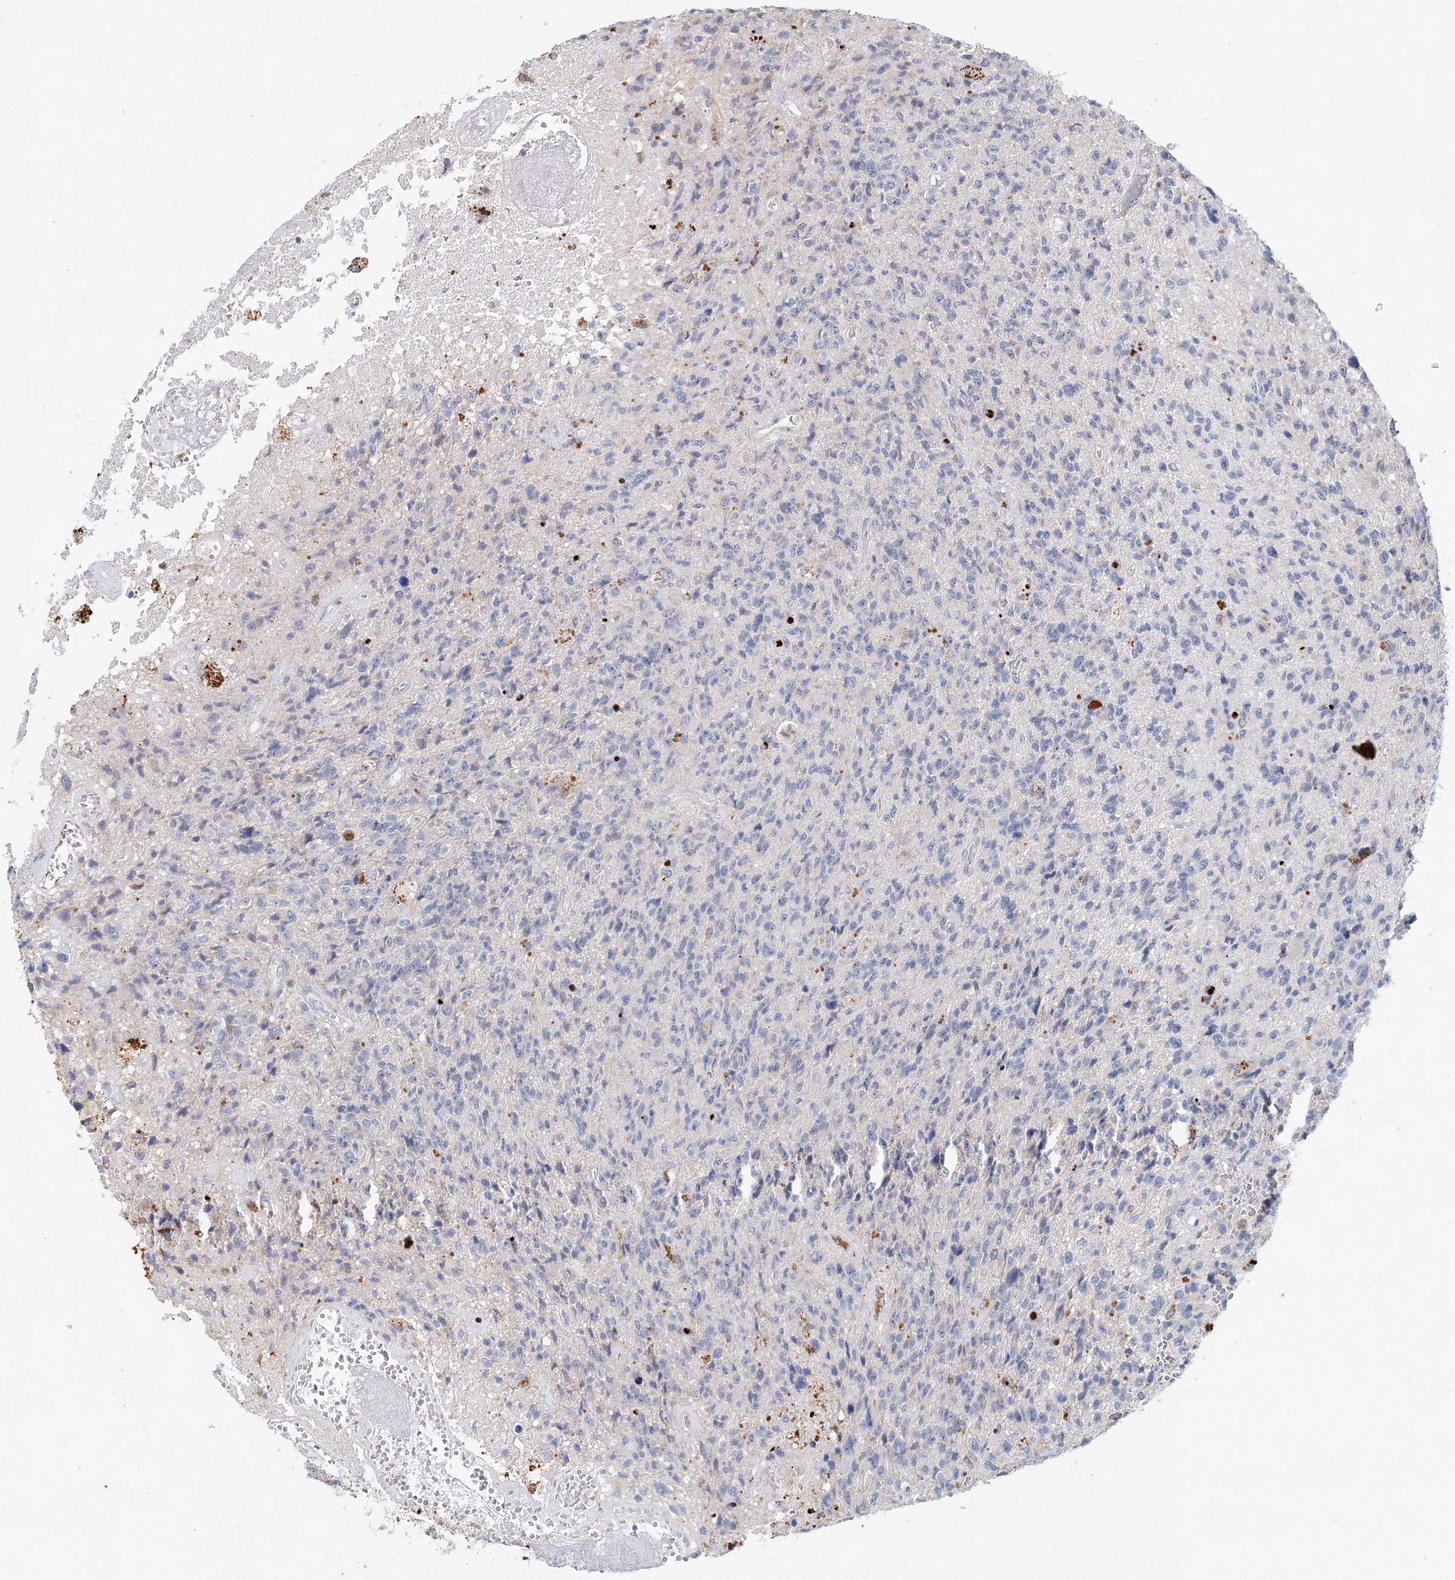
{"staining": {"intensity": "negative", "quantity": "none", "location": "none"}, "tissue": "glioma", "cell_type": "Tumor cells", "image_type": "cancer", "snomed": [{"axis": "morphology", "description": "Glioma, malignant, High grade"}, {"axis": "topography", "description": "Brain"}], "caption": "Protein analysis of high-grade glioma (malignant) shows no significant expression in tumor cells.", "gene": "XPO6", "patient": {"sex": "male", "age": 76}}